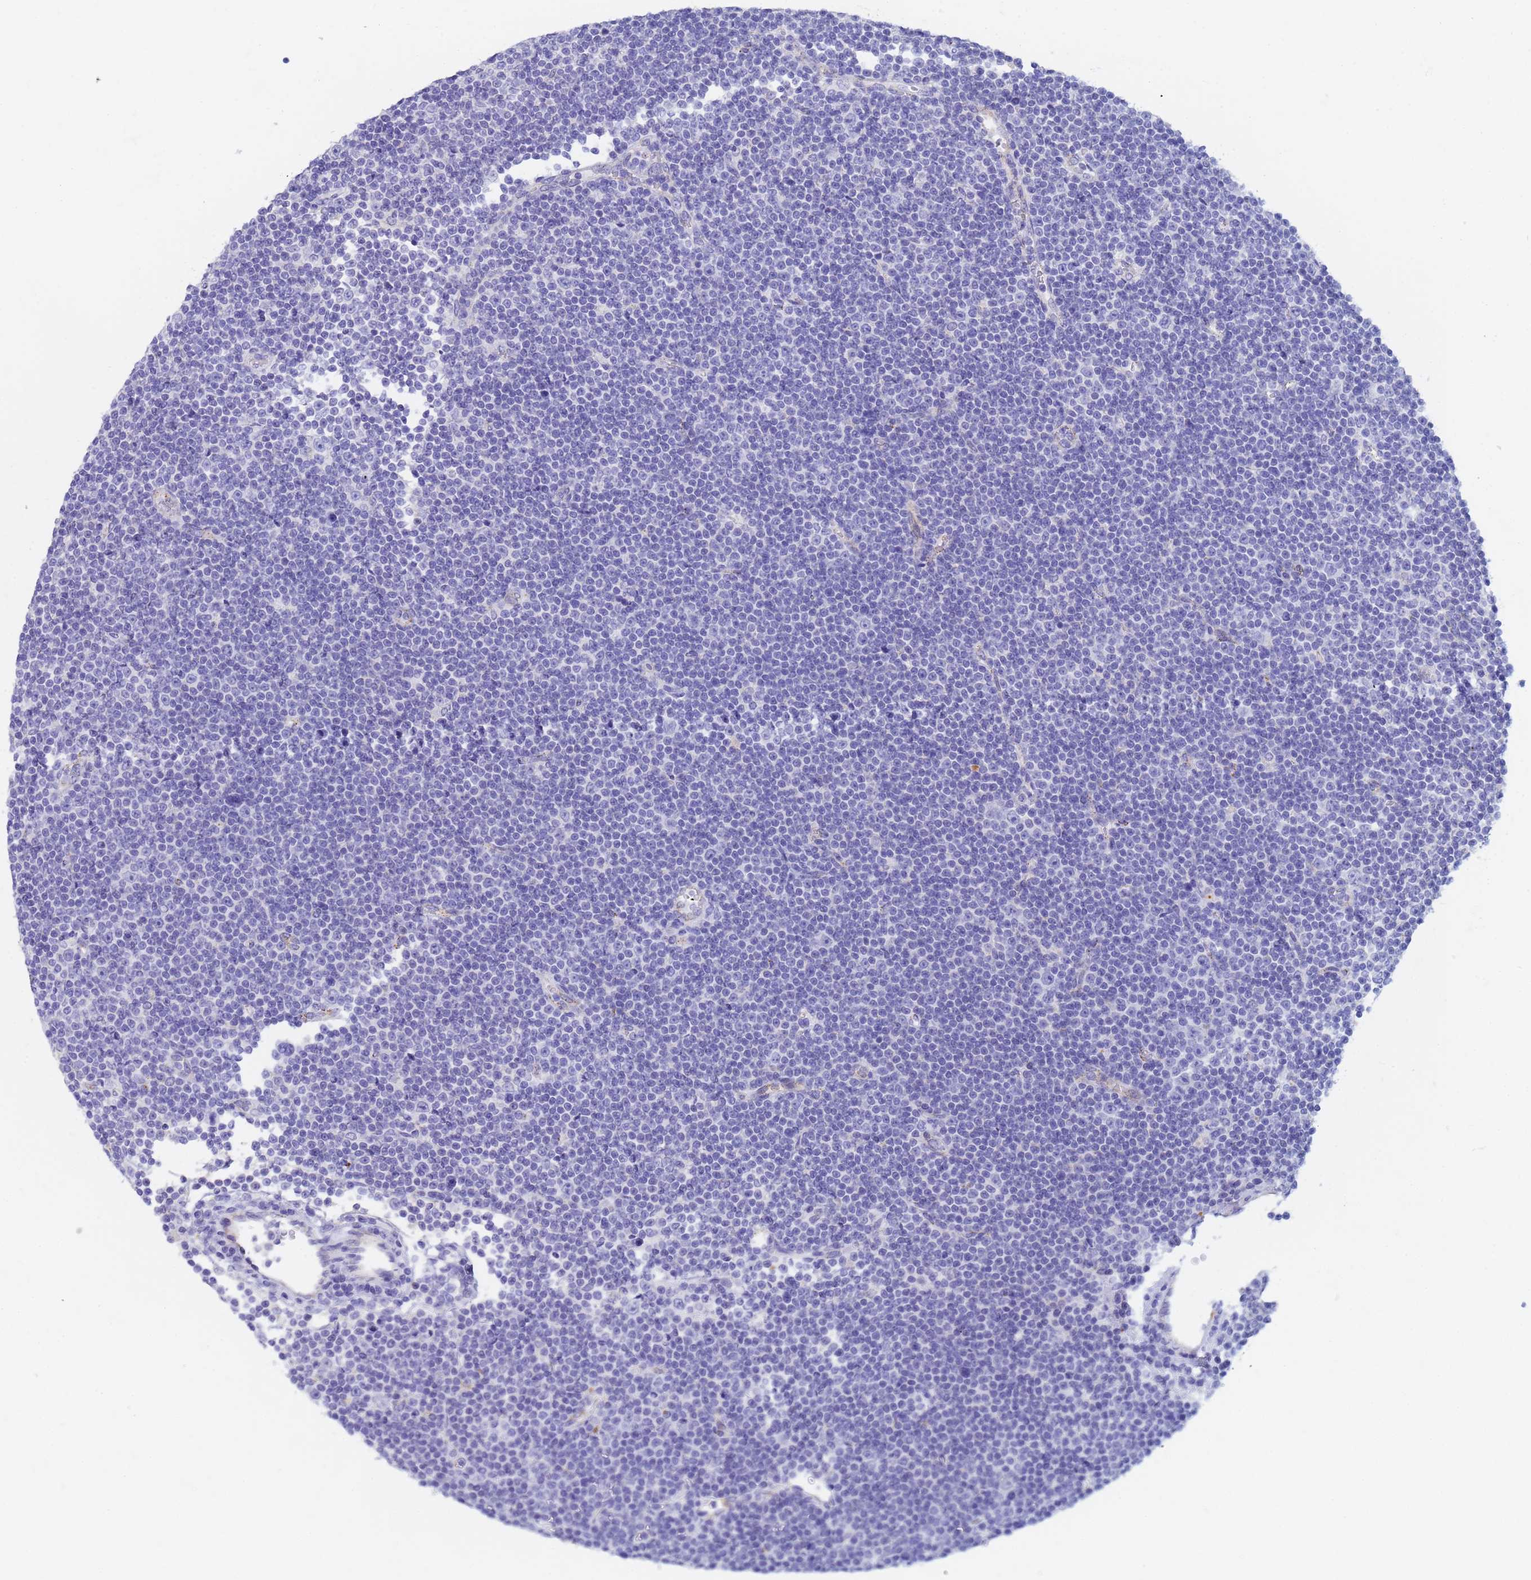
{"staining": {"intensity": "negative", "quantity": "none", "location": "none"}, "tissue": "lymphoma", "cell_type": "Tumor cells", "image_type": "cancer", "snomed": [{"axis": "morphology", "description": "Malignant lymphoma, non-Hodgkin's type, Low grade"}, {"axis": "topography", "description": "Lymph node"}], "caption": "A micrograph of malignant lymphoma, non-Hodgkin's type (low-grade) stained for a protein shows no brown staining in tumor cells.", "gene": "CSTB", "patient": {"sex": "female", "age": 67}}